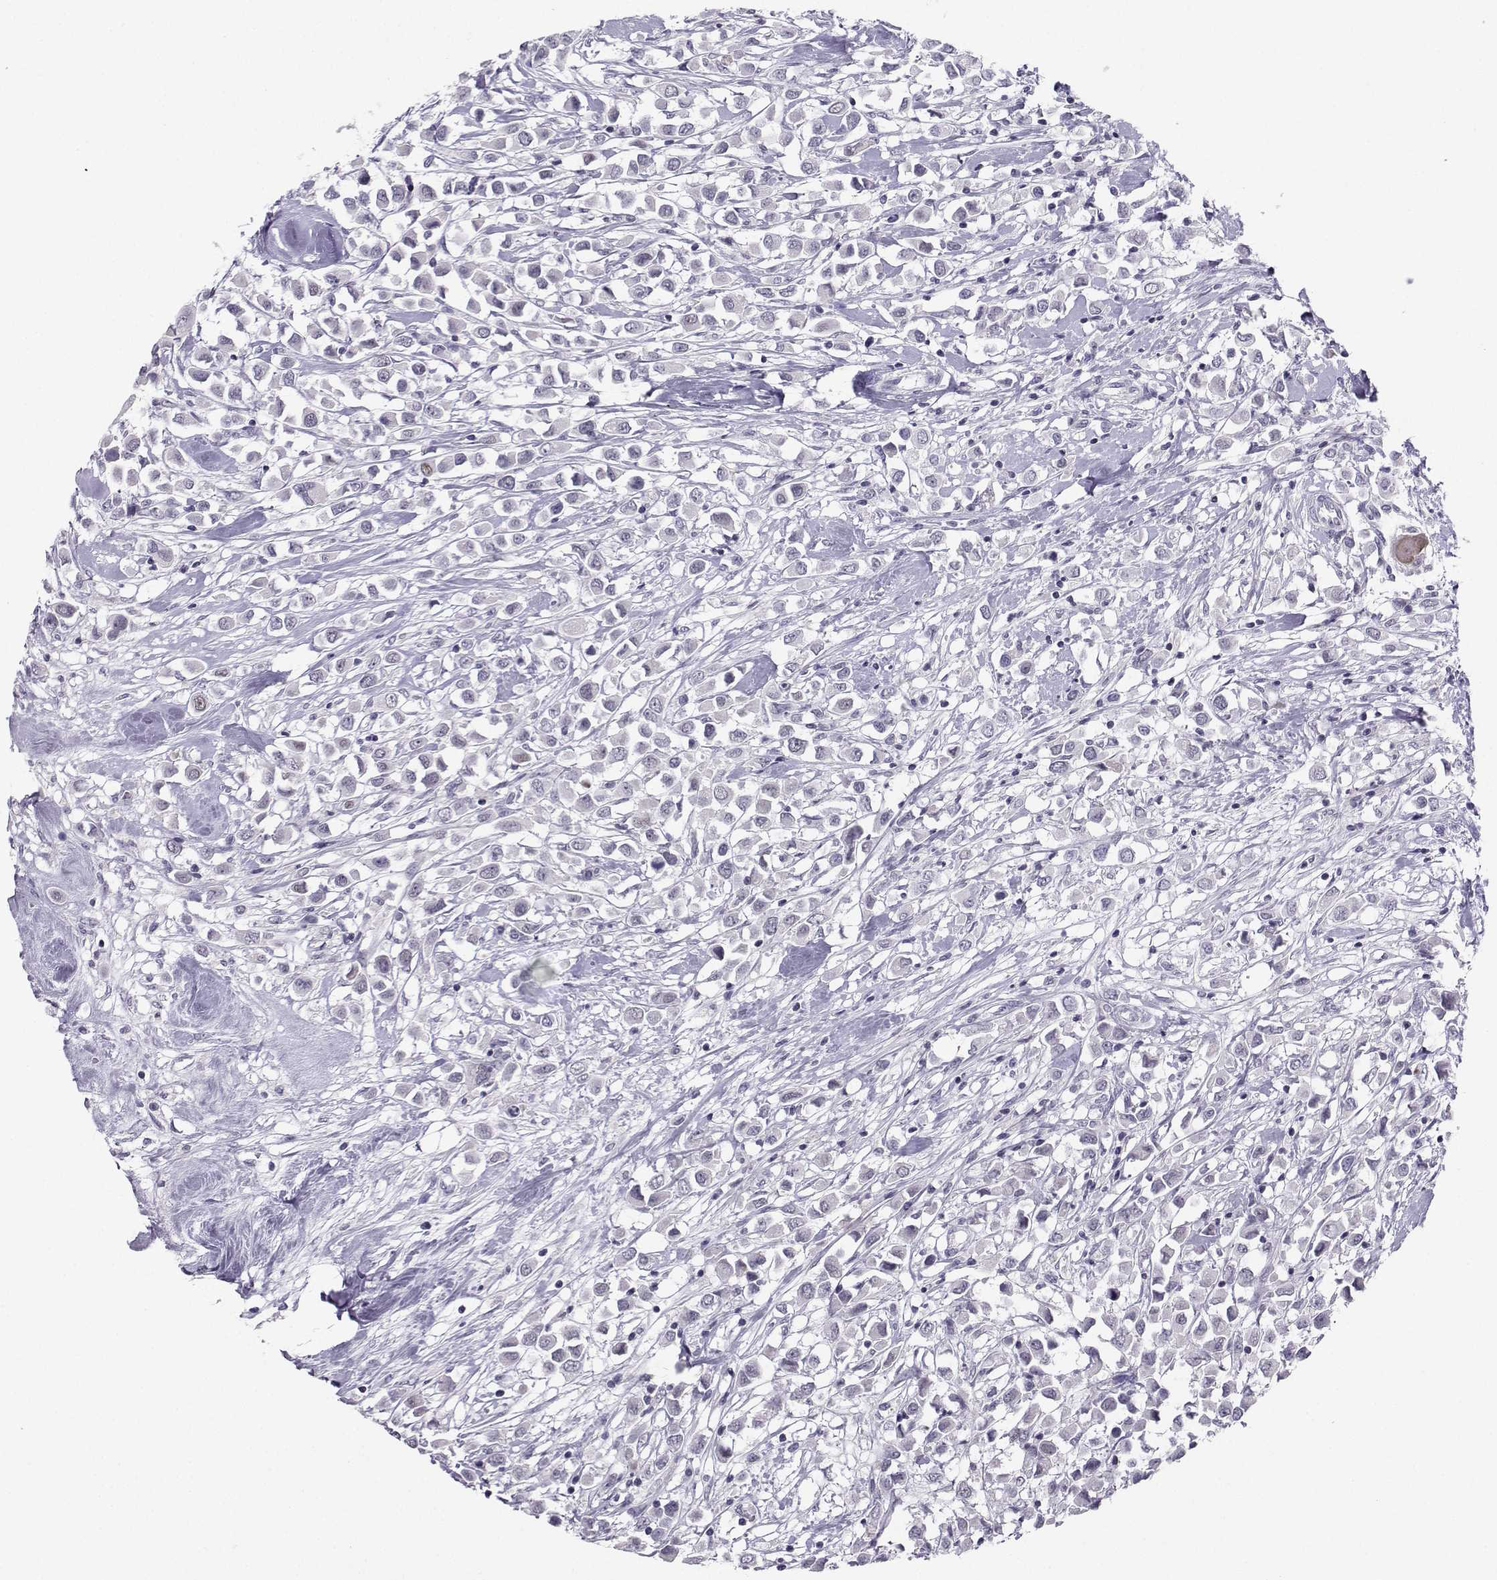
{"staining": {"intensity": "negative", "quantity": "none", "location": "none"}, "tissue": "breast cancer", "cell_type": "Tumor cells", "image_type": "cancer", "snomed": [{"axis": "morphology", "description": "Duct carcinoma"}, {"axis": "topography", "description": "Breast"}], "caption": "Immunohistochemical staining of breast cancer (intraductal carcinoma) demonstrates no significant staining in tumor cells.", "gene": "LHX1", "patient": {"sex": "female", "age": 61}}